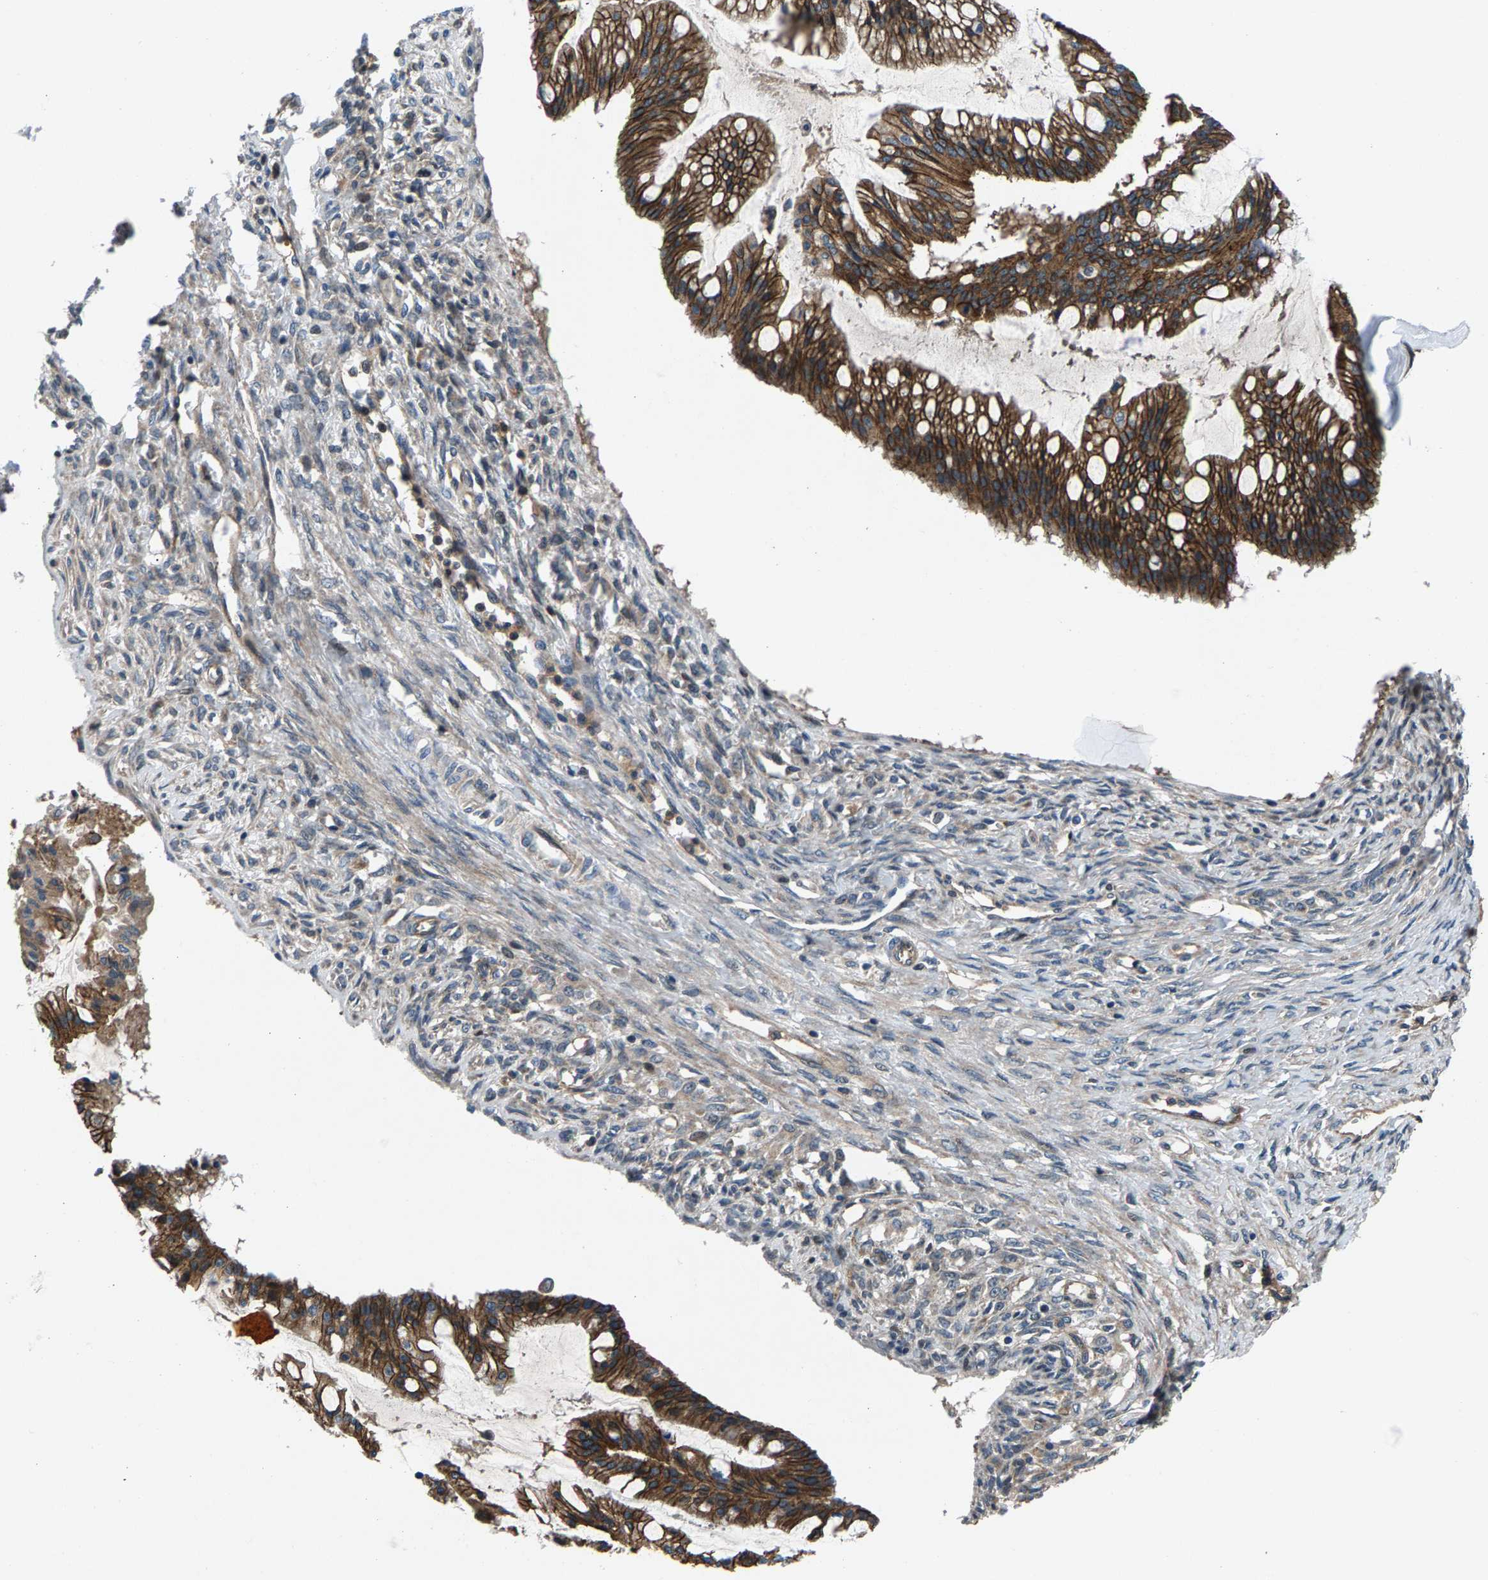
{"staining": {"intensity": "strong", "quantity": ">75%", "location": "cytoplasmic/membranous"}, "tissue": "ovarian cancer", "cell_type": "Tumor cells", "image_type": "cancer", "snomed": [{"axis": "morphology", "description": "Cystadenocarcinoma, mucinous, NOS"}, {"axis": "topography", "description": "Ovary"}], "caption": "This is an image of IHC staining of ovarian cancer, which shows strong staining in the cytoplasmic/membranous of tumor cells.", "gene": "FAM78A", "patient": {"sex": "female", "age": 73}}